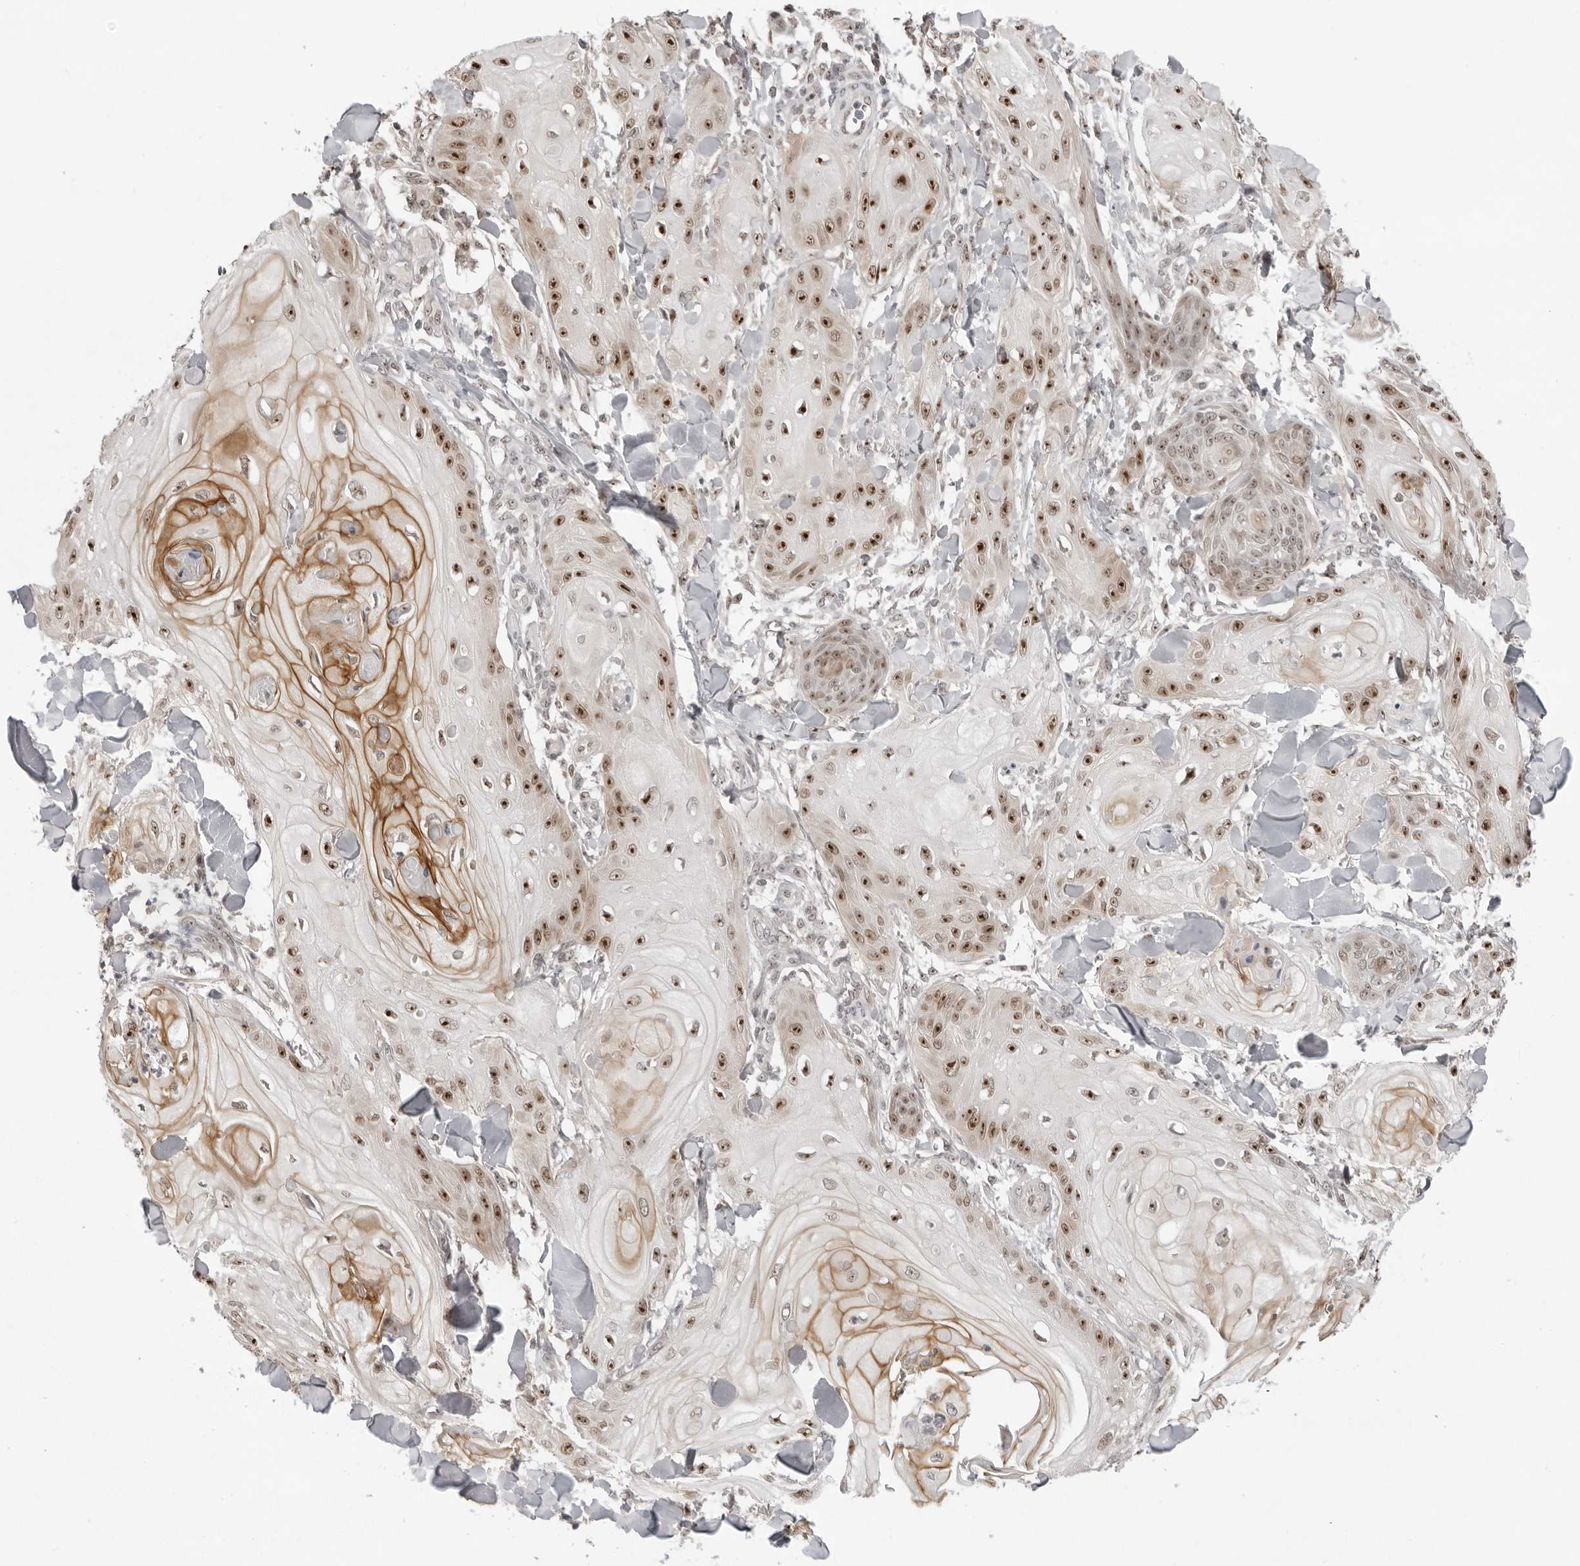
{"staining": {"intensity": "moderate", "quantity": ">75%", "location": "cytoplasmic/membranous,nuclear"}, "tissue": "skin cancer", "cell_type": "Tumor cells", "image_type": "cancer", "snomed": [{"axis": "morphology", "description": "Squamous cell carcinoma, NOS"}, {"axis": "topography", "description": "Skin"}], "caption": "This is an image of IHC staining of squamous cell carcinoma (skin), which shows moderate staining in the cytoplasmic/membranous and nuclear of tumor cells.", "gene": "EXOSC10", "patient": {"sex": "male", "age": 74}}